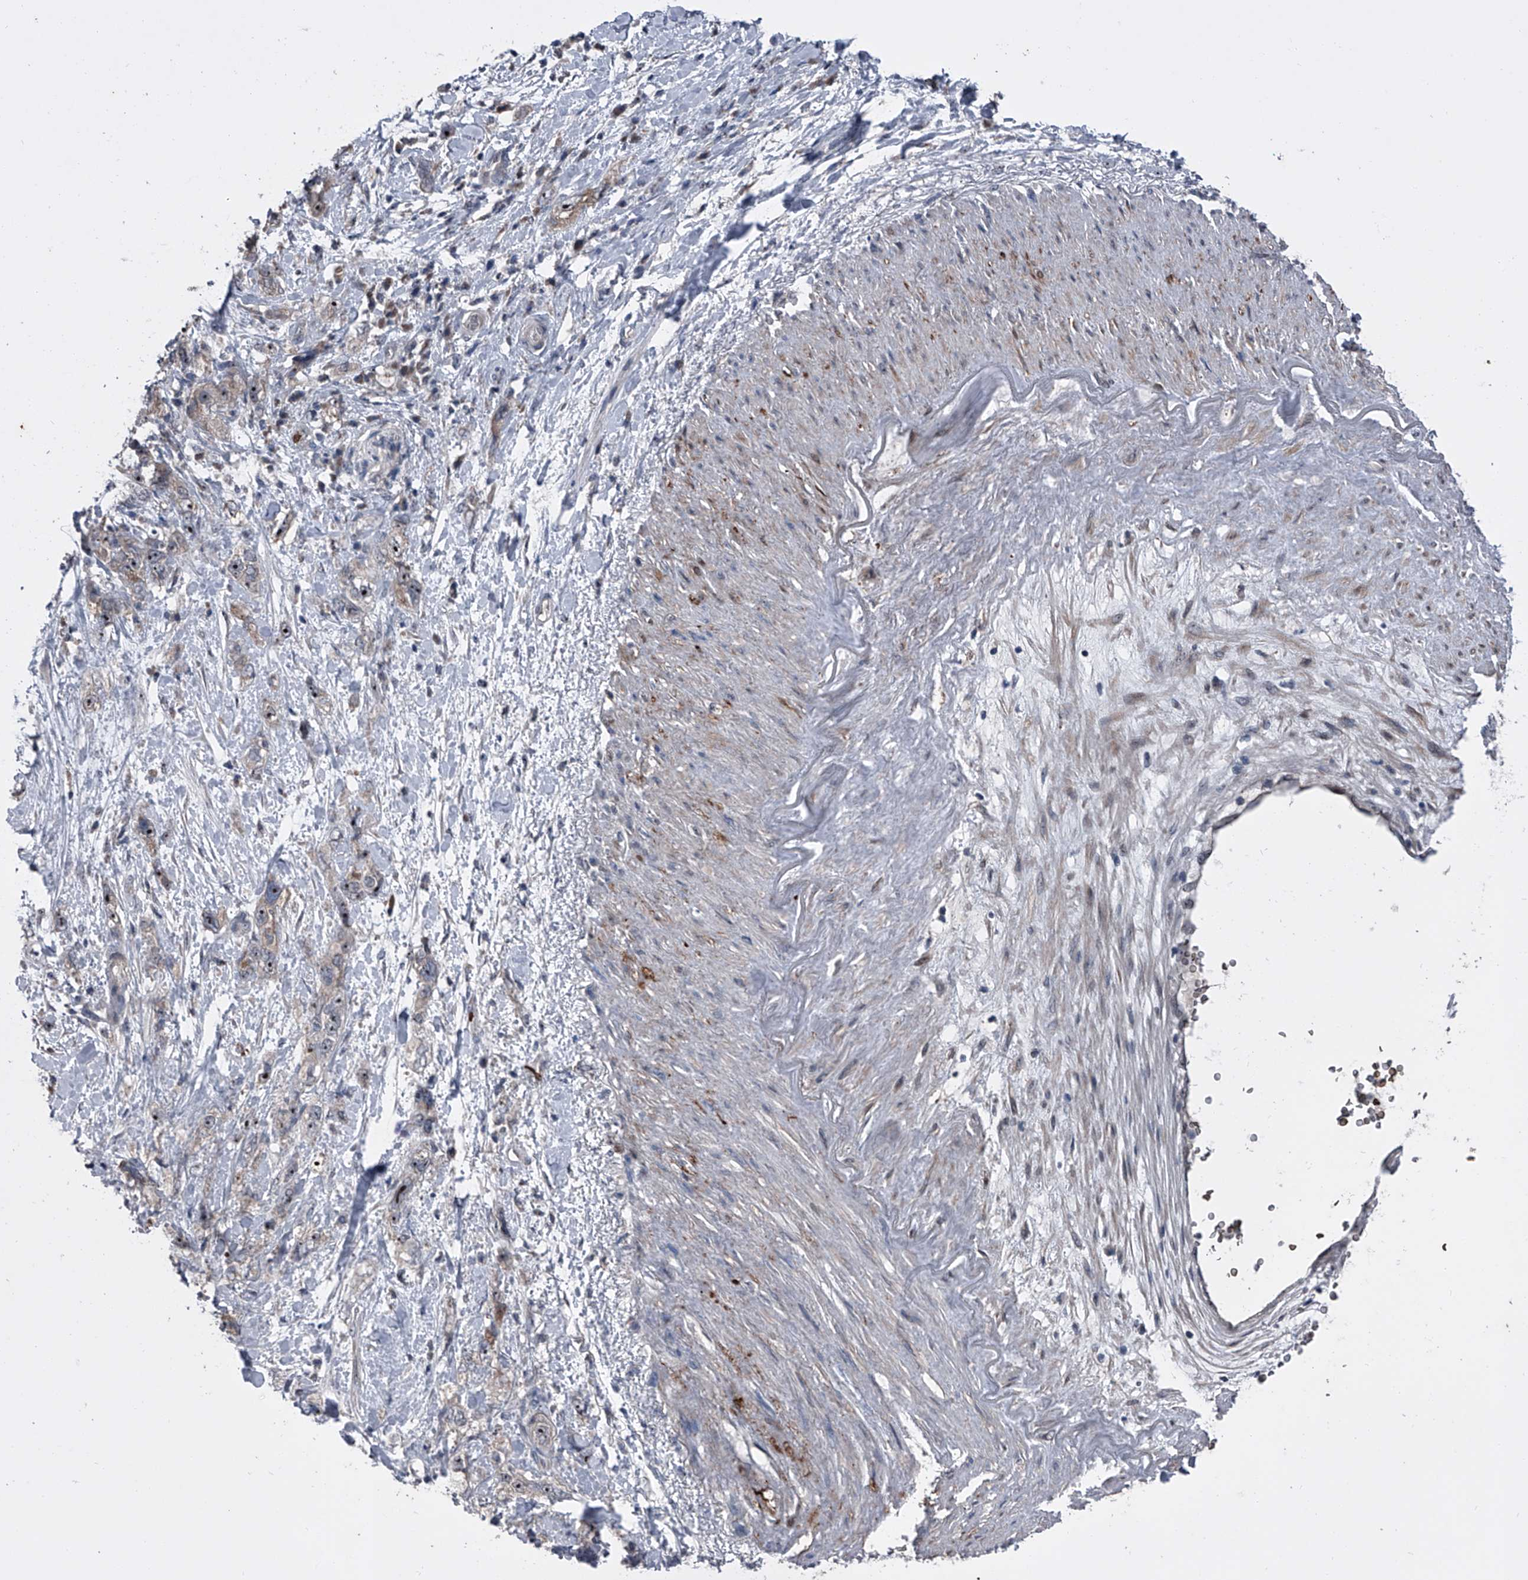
{"staining": {"intensity": "moderate", "quantity": "25%-75%", "location": "nuclear"}, "tissue": "pancreatic cancer", "cell_type": "Tumor cells", "image_type": "cancer", "snomed": [{"axis": "morphology", "description": "Adenocarcinoma, NOS"}, {"axis": "topography", "description": "Pancreas"}], "caption": "A brown stain highlights moderate nuclear expression of a protein in human pancreatic adenocarcinoma tumor cells. (IHC, brightfield microscopy, high magnification).", "gene": "CEP85L", "patient": {"sex": "female", "age": 73}}